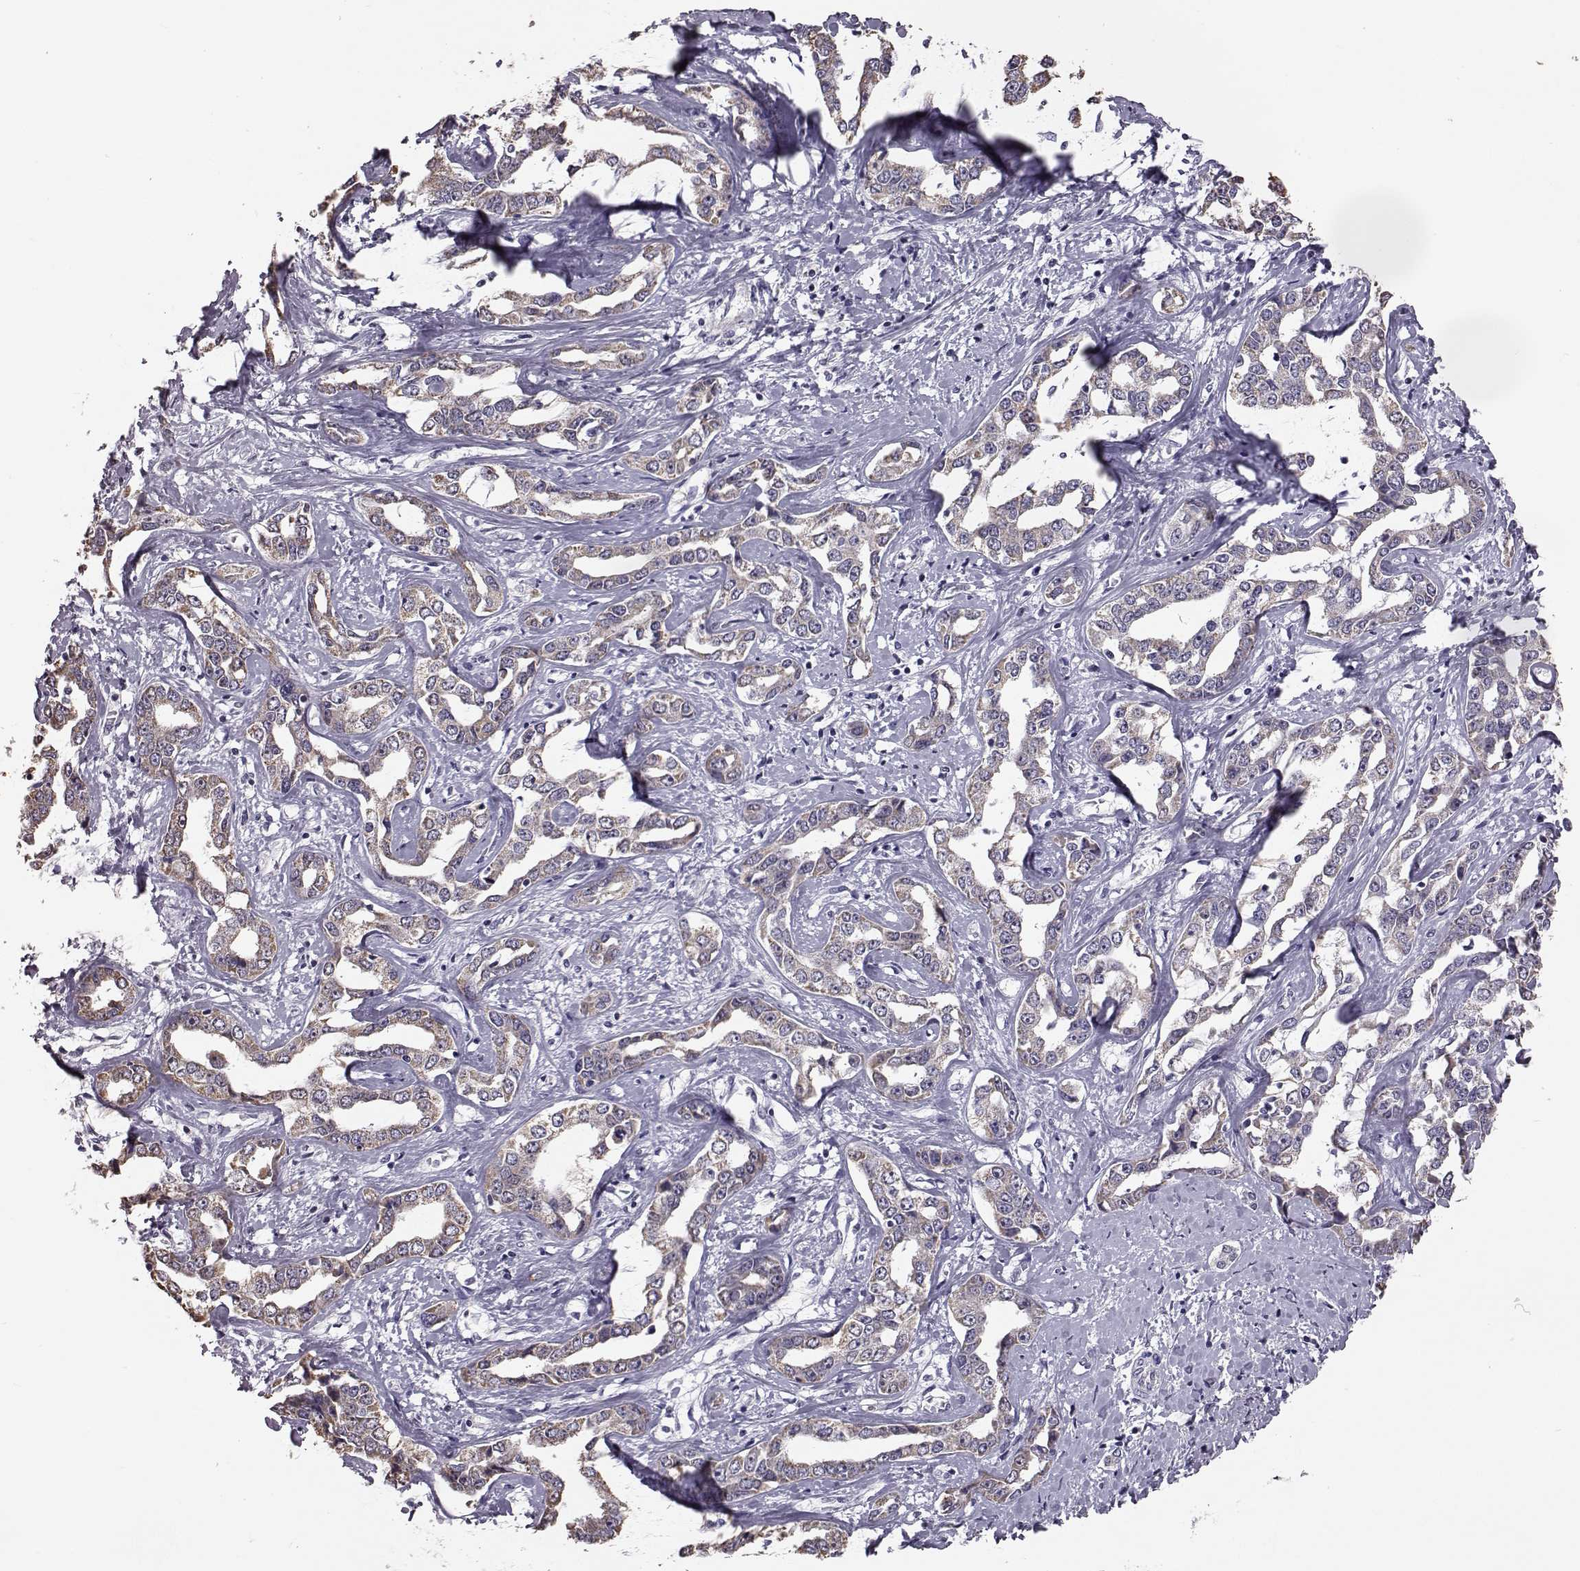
{"staining": {"intensity": "weak", "quantity": "25%-75%", "location": "cytoplasmic/membranous"}, "tissue": "liver cancer", "cell_type": "Tumor cells", "image_type": "cancer", "snomed": [{"axis": "morphology", "description": "Cholangiocarcinoma"}, {"axis": "topography", "description": "Liver"}], "caption": "Liver cancer stained with immunohistochemistry displays weak cytoplasmic/membranous staining in approximately 25%-75% of tumor cells.", "gene": "ALDH3A1", "patient": {"sex": "male", "age": 59}}